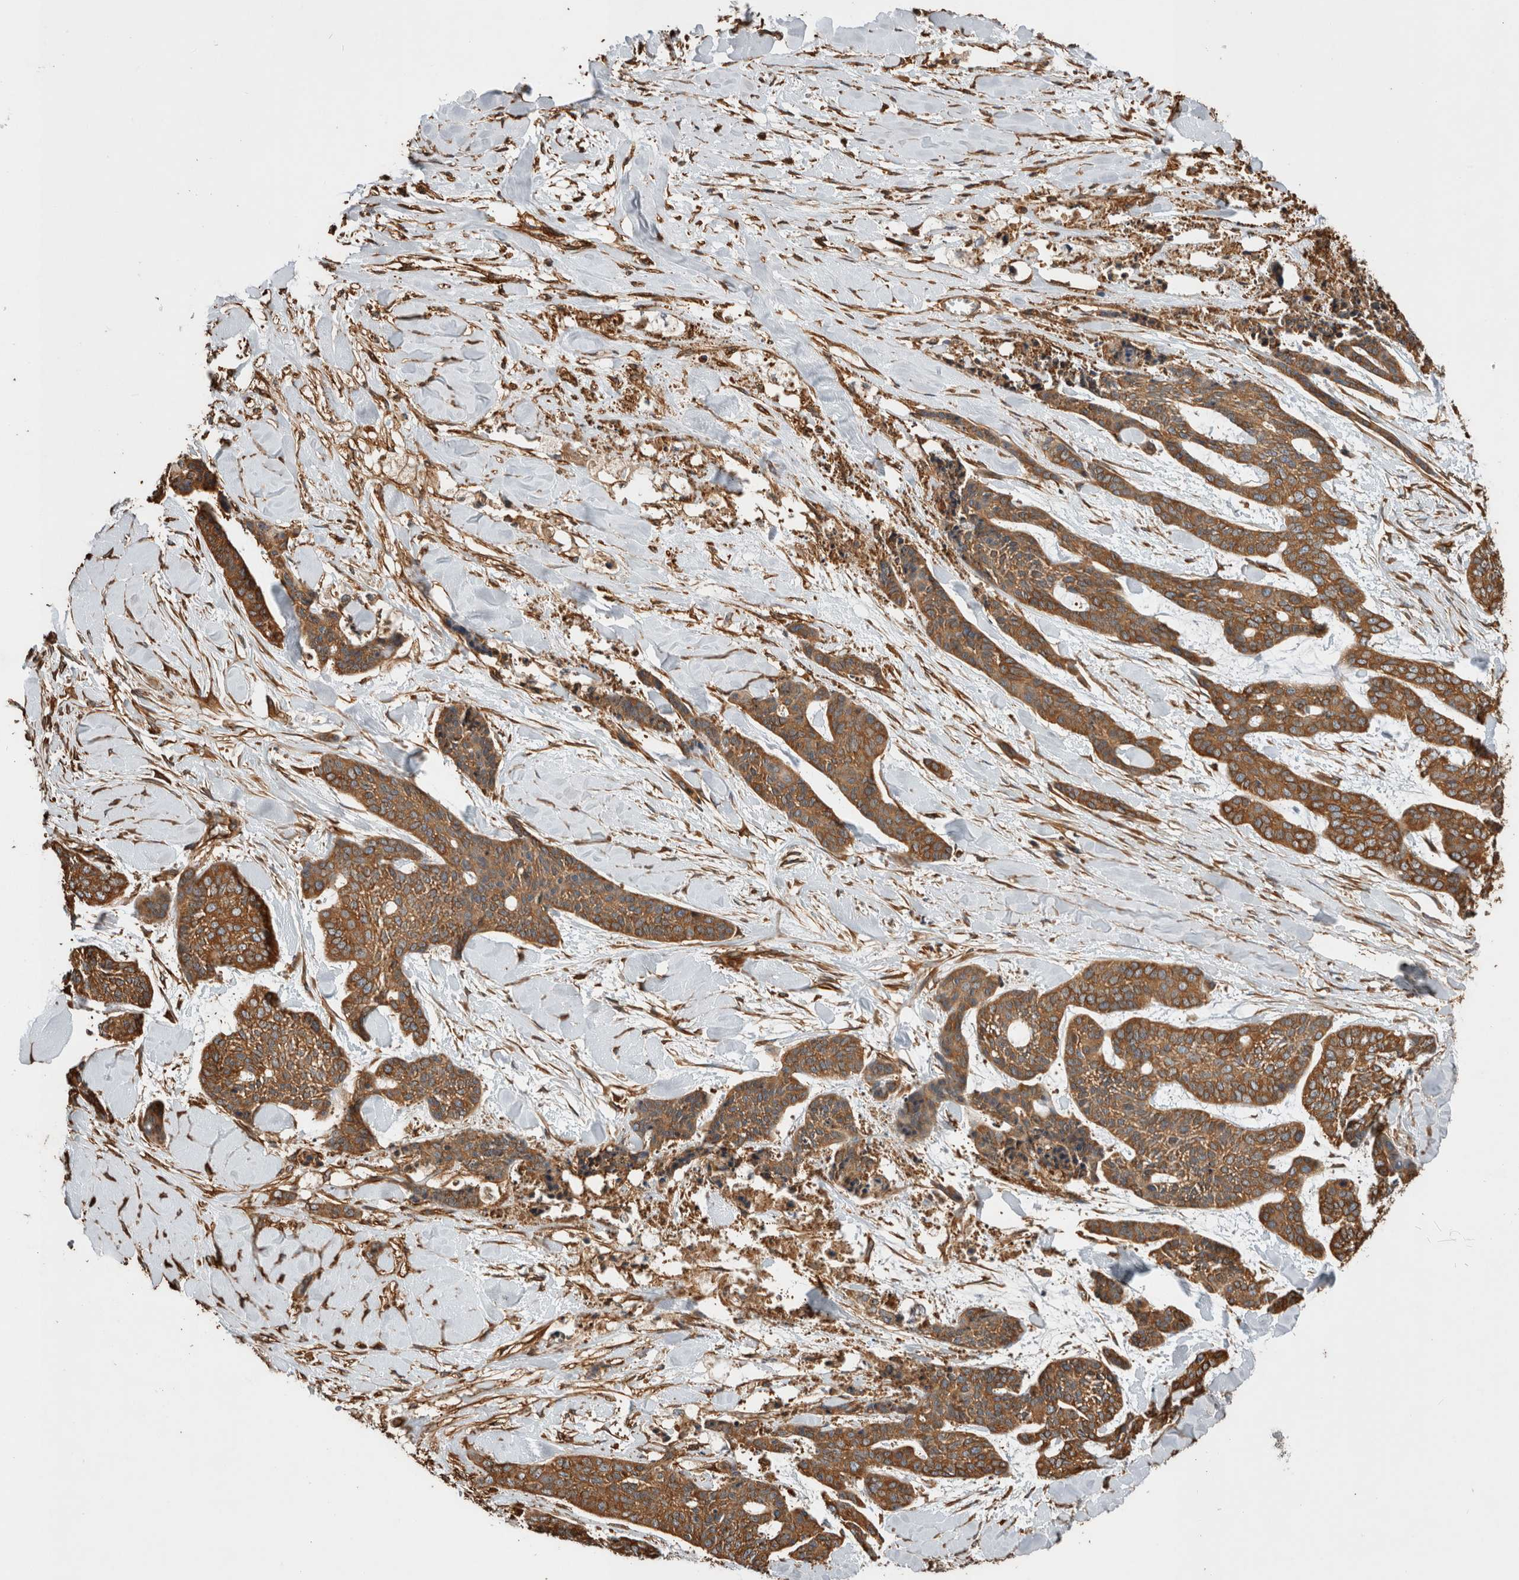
{"staining": {"intensity": "moderate", "quantity": ">75%", "location": "cytoplasmic/membranous"}, "tissue": "skin cancer", "cell_type": "Tumor cells", "image_type": "cancer", "snomed": [{"axis": "morphology", "description": "Basal cell carcinoma"}, {"axis": "topography", "description": "Skin"}], "caption": "An immunohistochemistry photomicrograph of neoplastic tissue is shown. Protein staining in brown highlights moderate cytoplasmic/membranous positivity in basal cell carcinoma (skin) within tumor cells.", "gene": "ZNF397", "patient": {"sex": "female", "age": 64}}